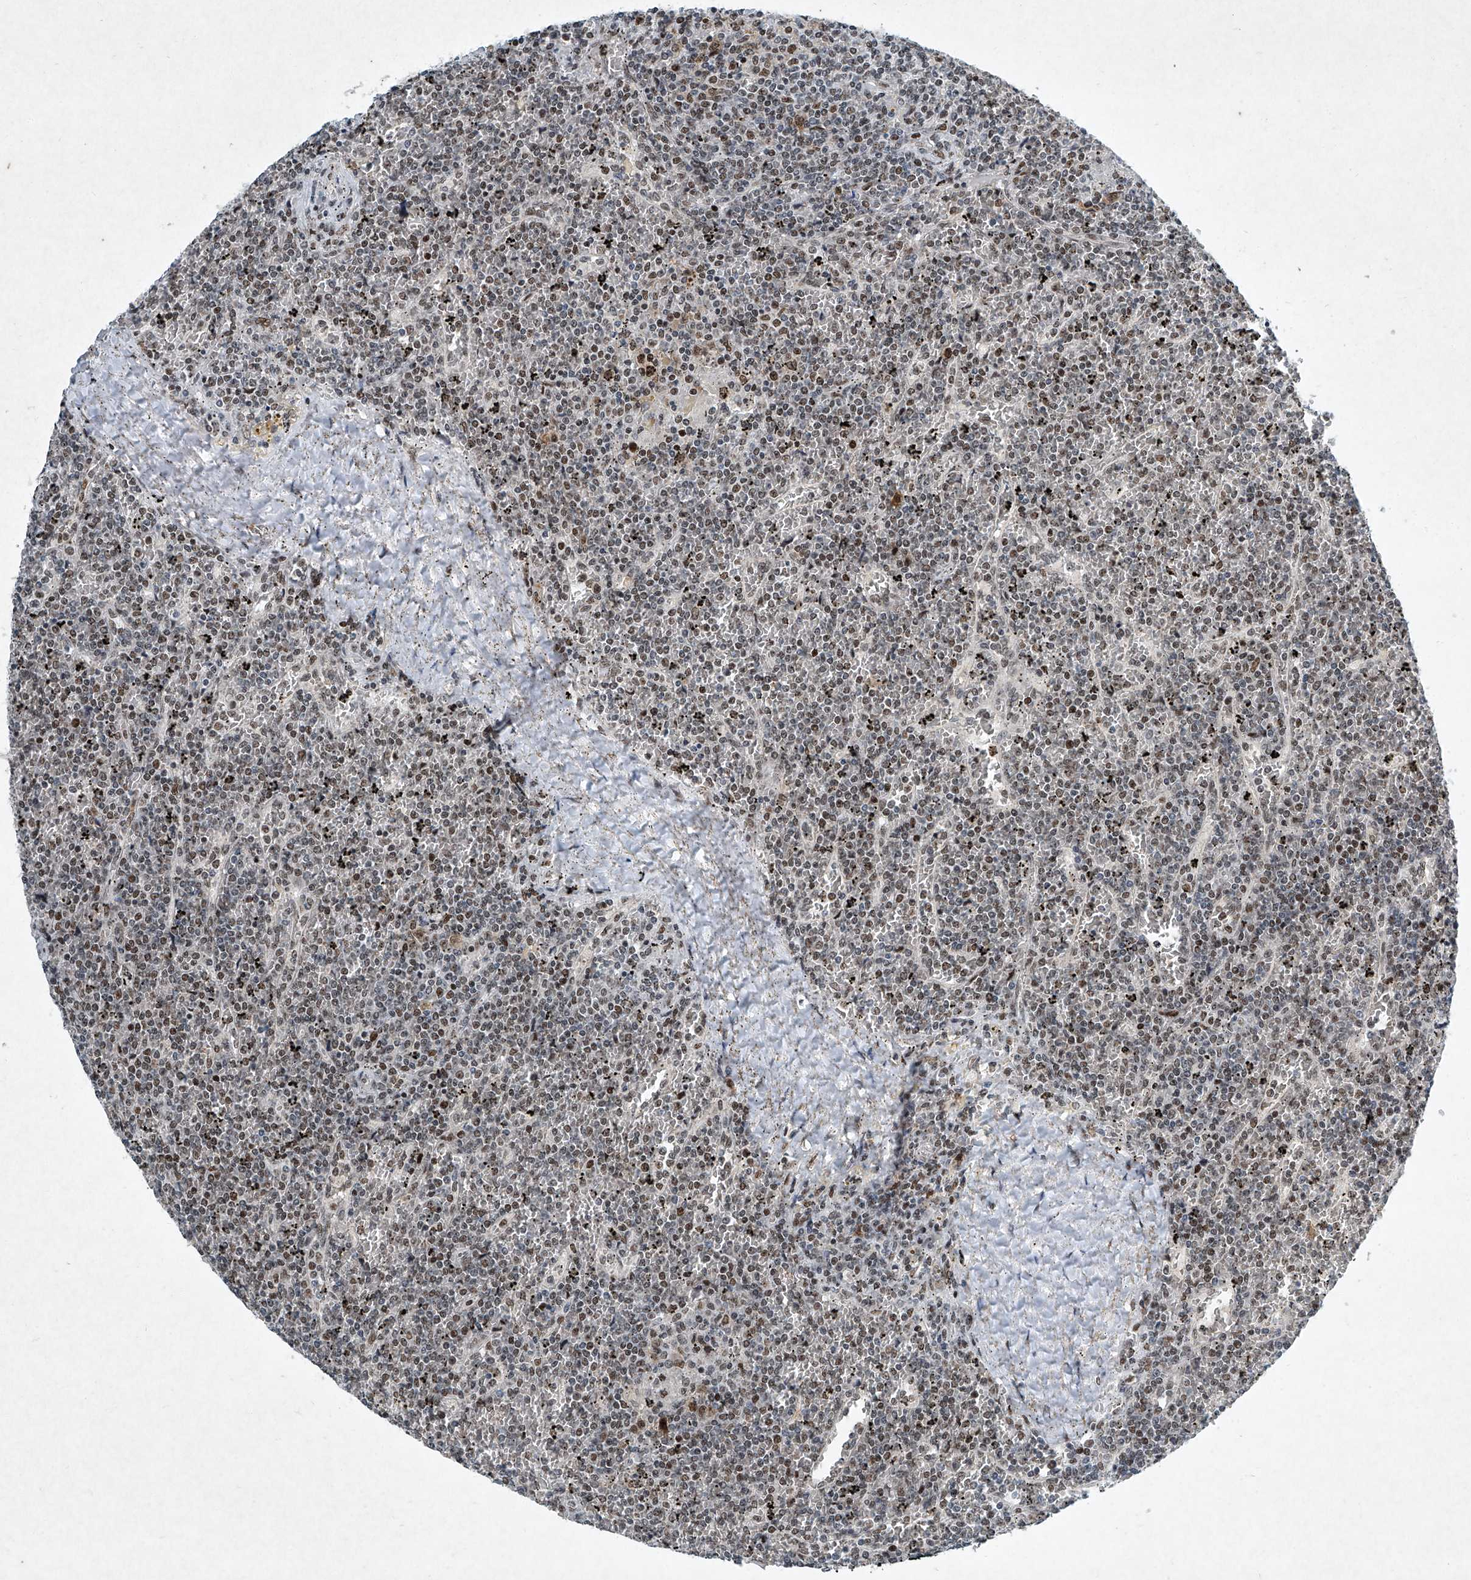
{"staining": {"intensity": "moderate", "quantity": "25%-75%", "location": "nuclear"}, "tissue": "lymphoma", "cell_type": "Tumor cells", "image_type": "cancer", "snomed": [{"axis": "morphology", "description": "Malignant lymphoma, non-Hodgkin's type, Low grade"}, {"axis": "topography", "description": "Spleen"}], "caption": "Moderate nuclear positivity for a protein is present in approximately 25%-75% of tumor cells of low-grade malignant lymphoma, non-Hodgkin's type using immunohistochemistry (IHC).", "gene": "TFDP1", "patient": {"sex": "female", "age": 19}}